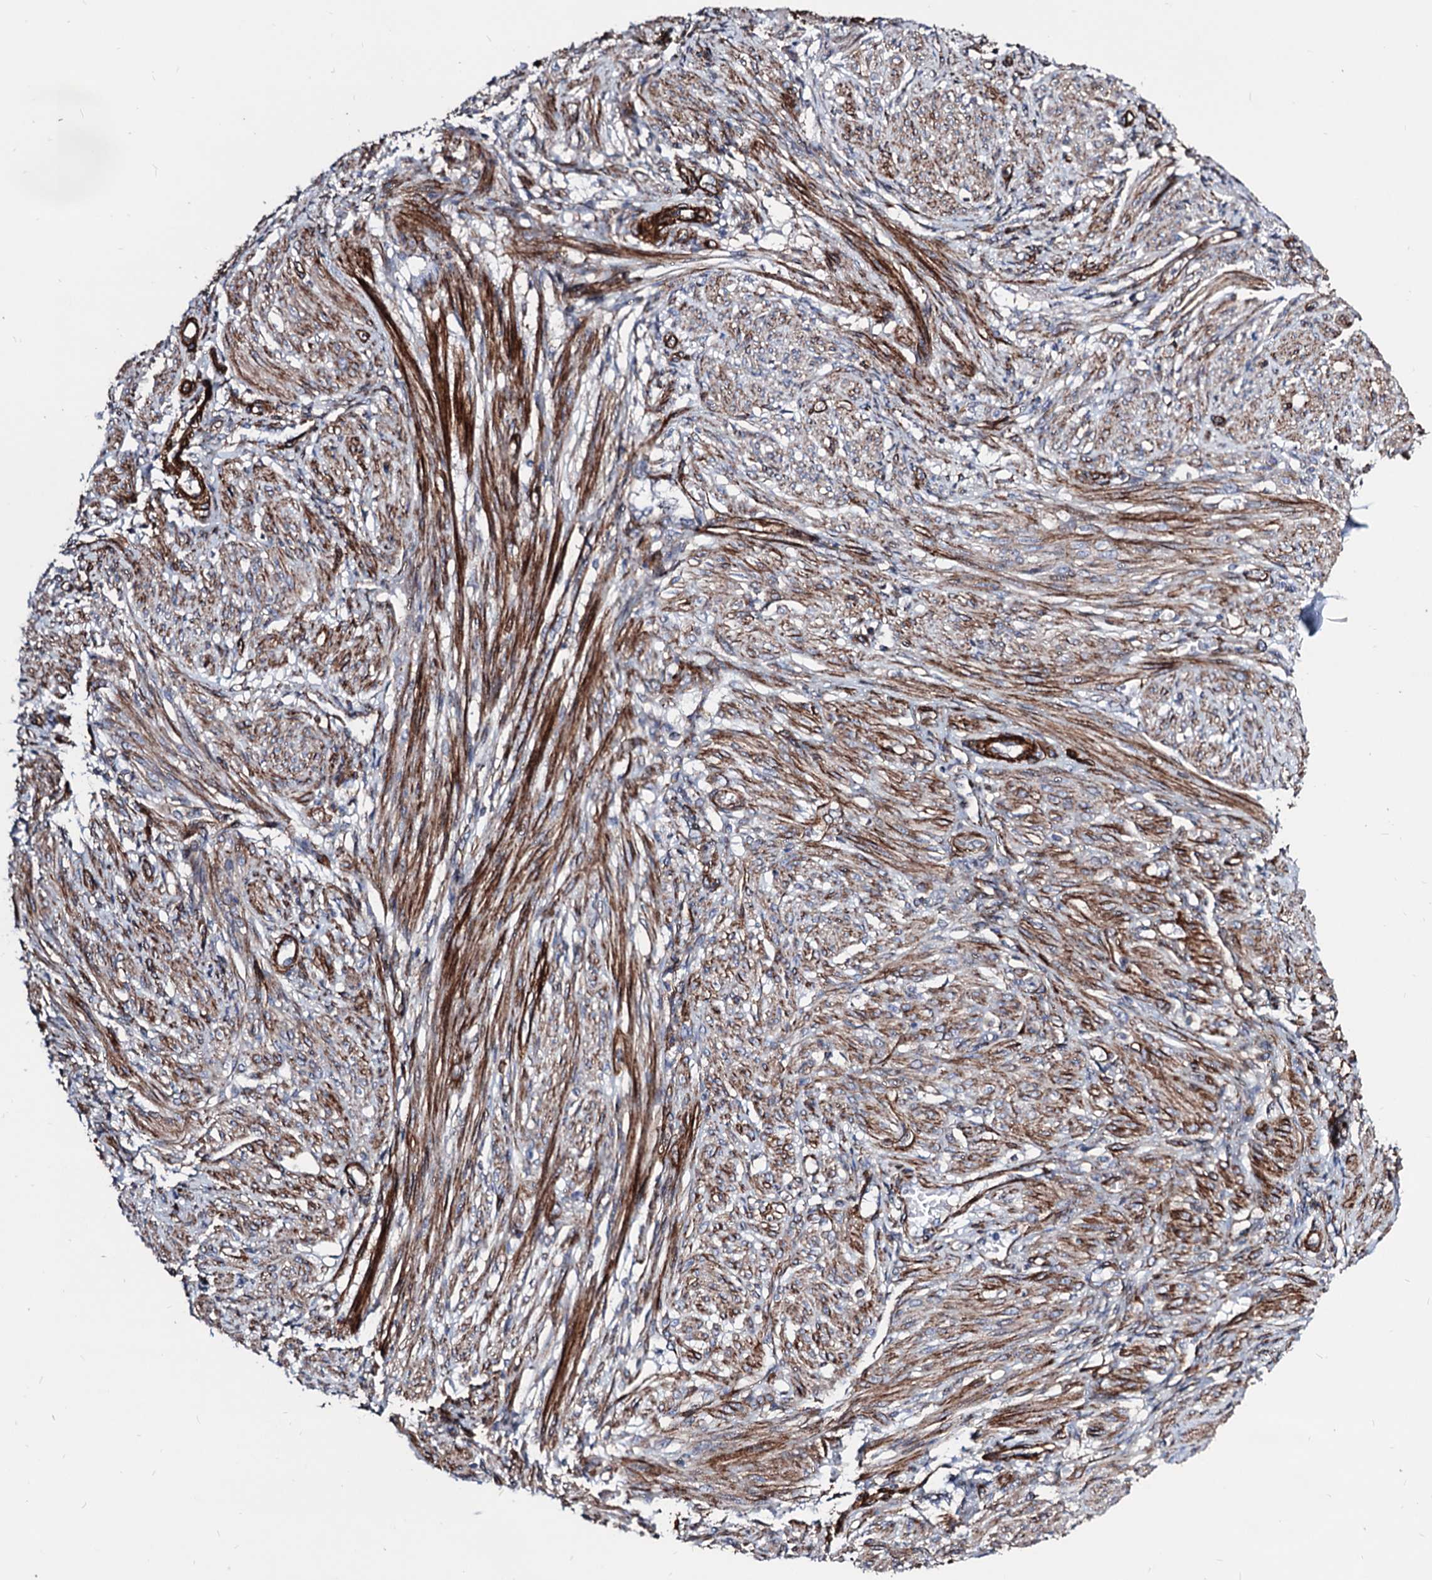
{"staining": {"intensity": "moderate", "quantity": ">75%", "location": "cytoplasmic/membranous"}, "tissue": "smooth muscle", "cell_type": "Smooth muscle cells", "image_type": "normal", "snomed": [{"axis": "morphology", "description": "Normal tissue, NOS"}, {"axis": "topography", "description": "Smooth muscle"}], "caption": "Unremarkable smooth muscle exhibits moderate cytoplasmic/membranous expression in about >75% of smooth muscle cells, visualized by immunohistochemistry.", "gene": "WDR11", "patient": {"sex": "female", "age": 39}}